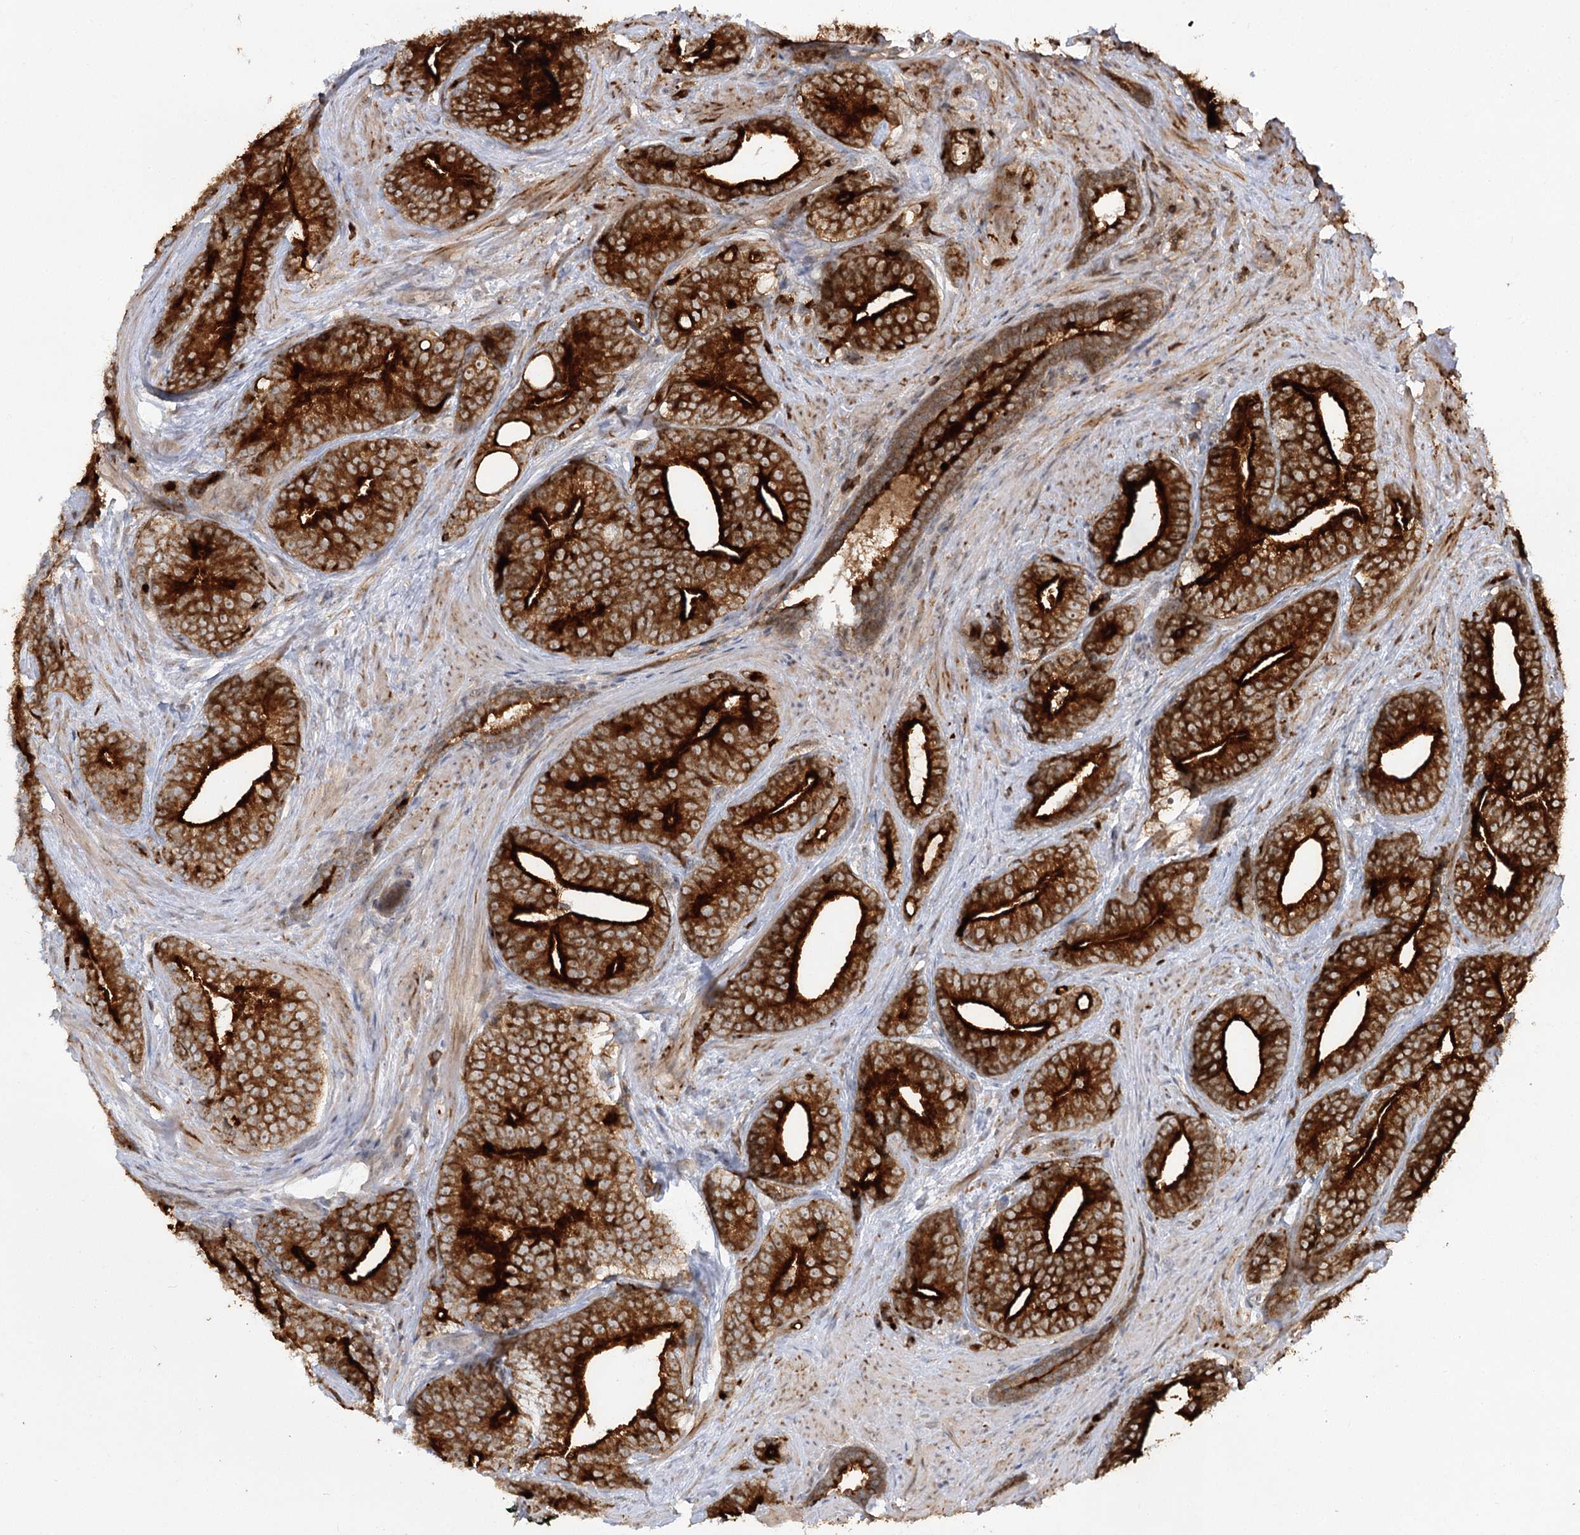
{"staining": {"intensity": "strong", "quantity": ">75%", "location": "cytoplasmic/membranous"}, "tissue": "prostate cancer", "cell_type": "Tumor cells", "image_type": "cancer", "snomed": [{"axis": "morphology", "description": "Adenocarcinoma, Low grade"}, {"axis": "topography", "description": "Prostate"}], "caption": "Prostate low-grade adenocarcinoma stained with immunohistochemistry (IHC) displays strong cytoplasmic/membranous staining in about >75% of tumor cells.", "gene": "SYTL1", "patient": {"sex": "male", "age": 71}}